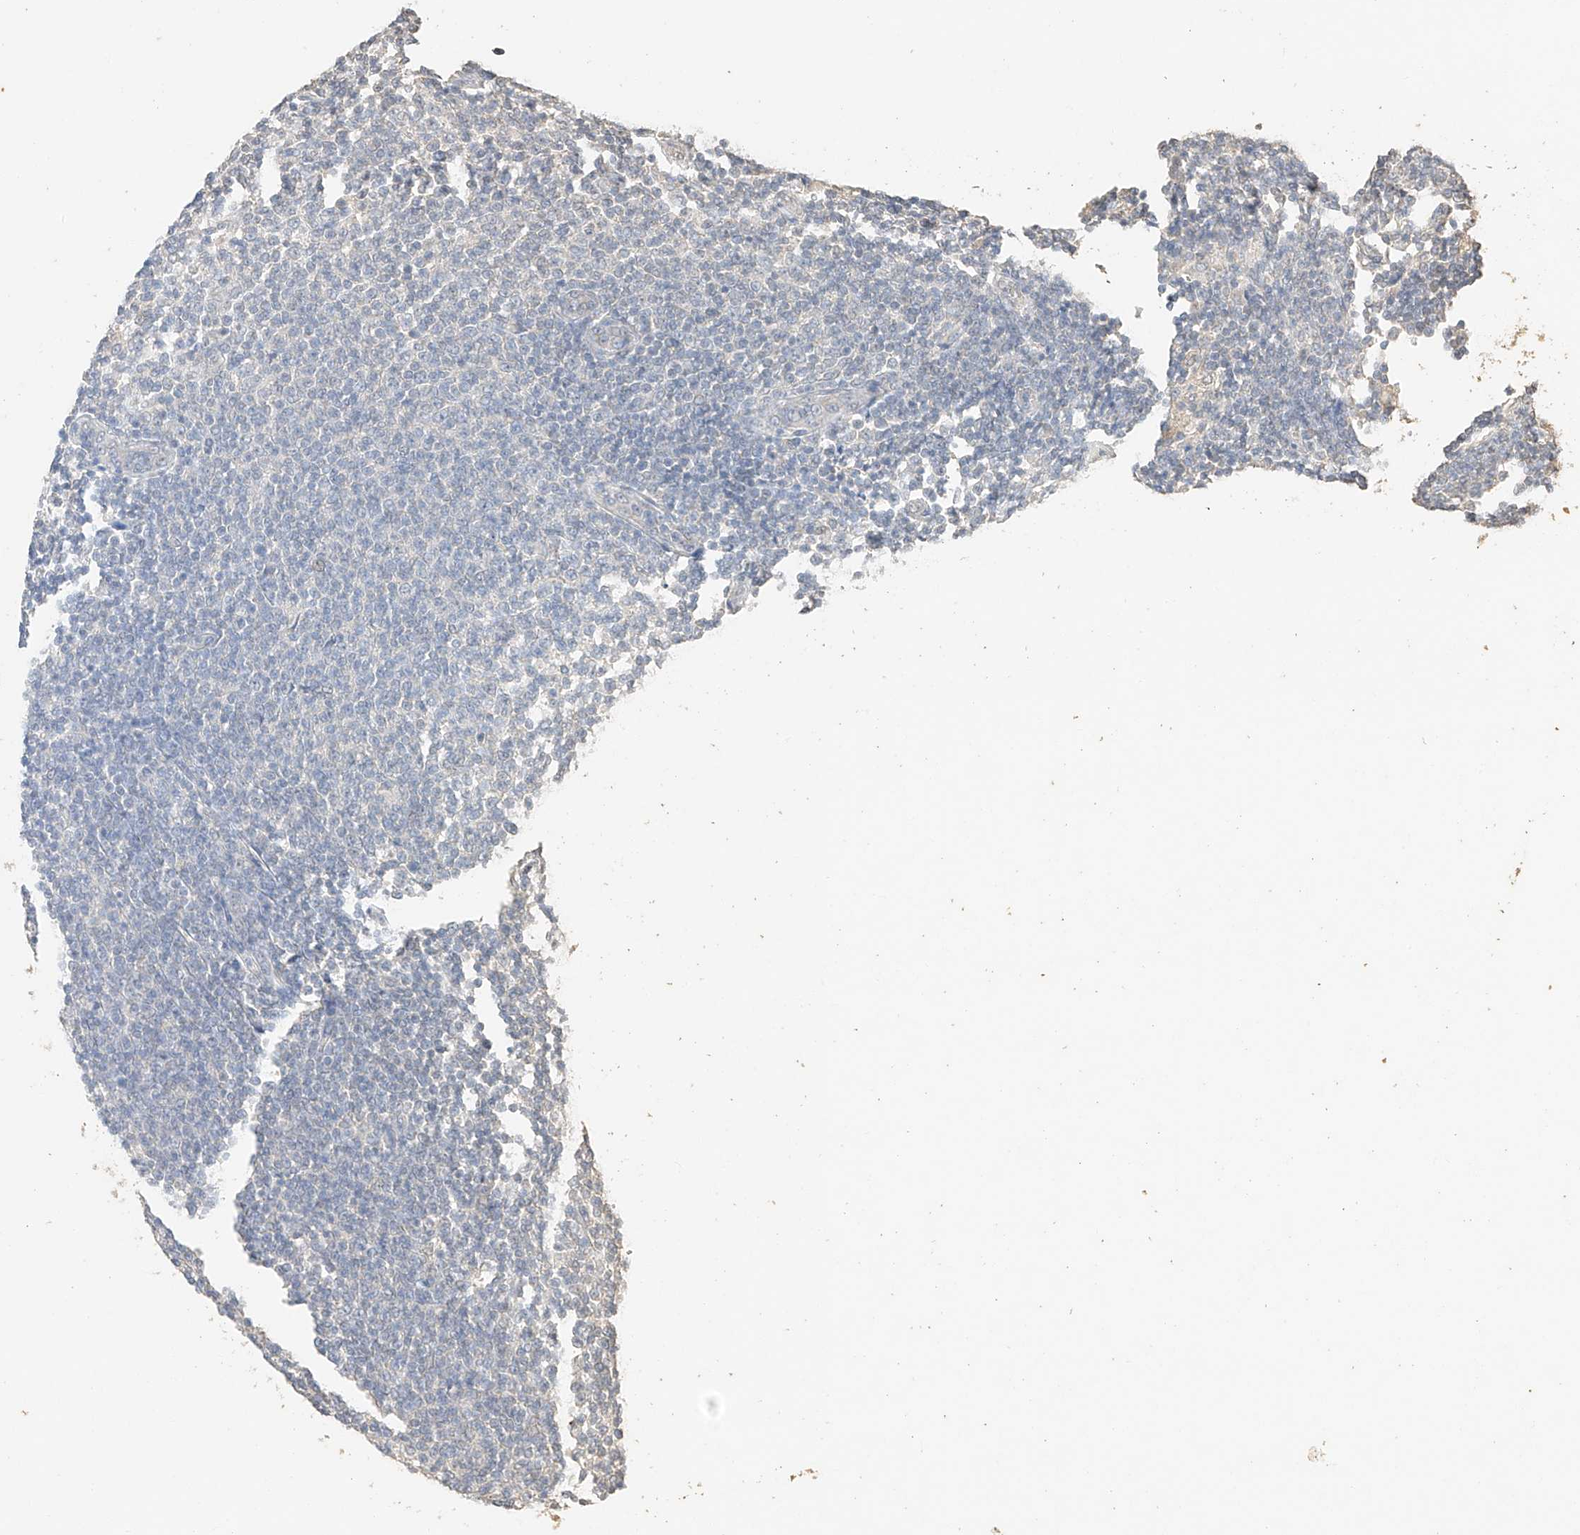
{"staining": {"intensity": "negative", "quantity": "none", "location": "none"}, "tissue": "lymphoma", "cell_type": "Tumor cells", "image_type": "cancer", "snomed": [{"axis": "morphology", "description": "Malignant lymphoma, non-Hodgkin's type, Low grade"}, {"axis": "topography", "description": "Lymph node"}], "caption": "Protein analysis of low-grade malignant lymphoma, non-Hodgkin's type demonstrates no significant staining in tumor cells. The staining is performed using DAB (3,3'-diaminobenzidine) brown chromogen with nuclei counter-stained in using hematoxylin.", "gene": "IL22RA2", "patient": {"sex": "male", "age": 66}}